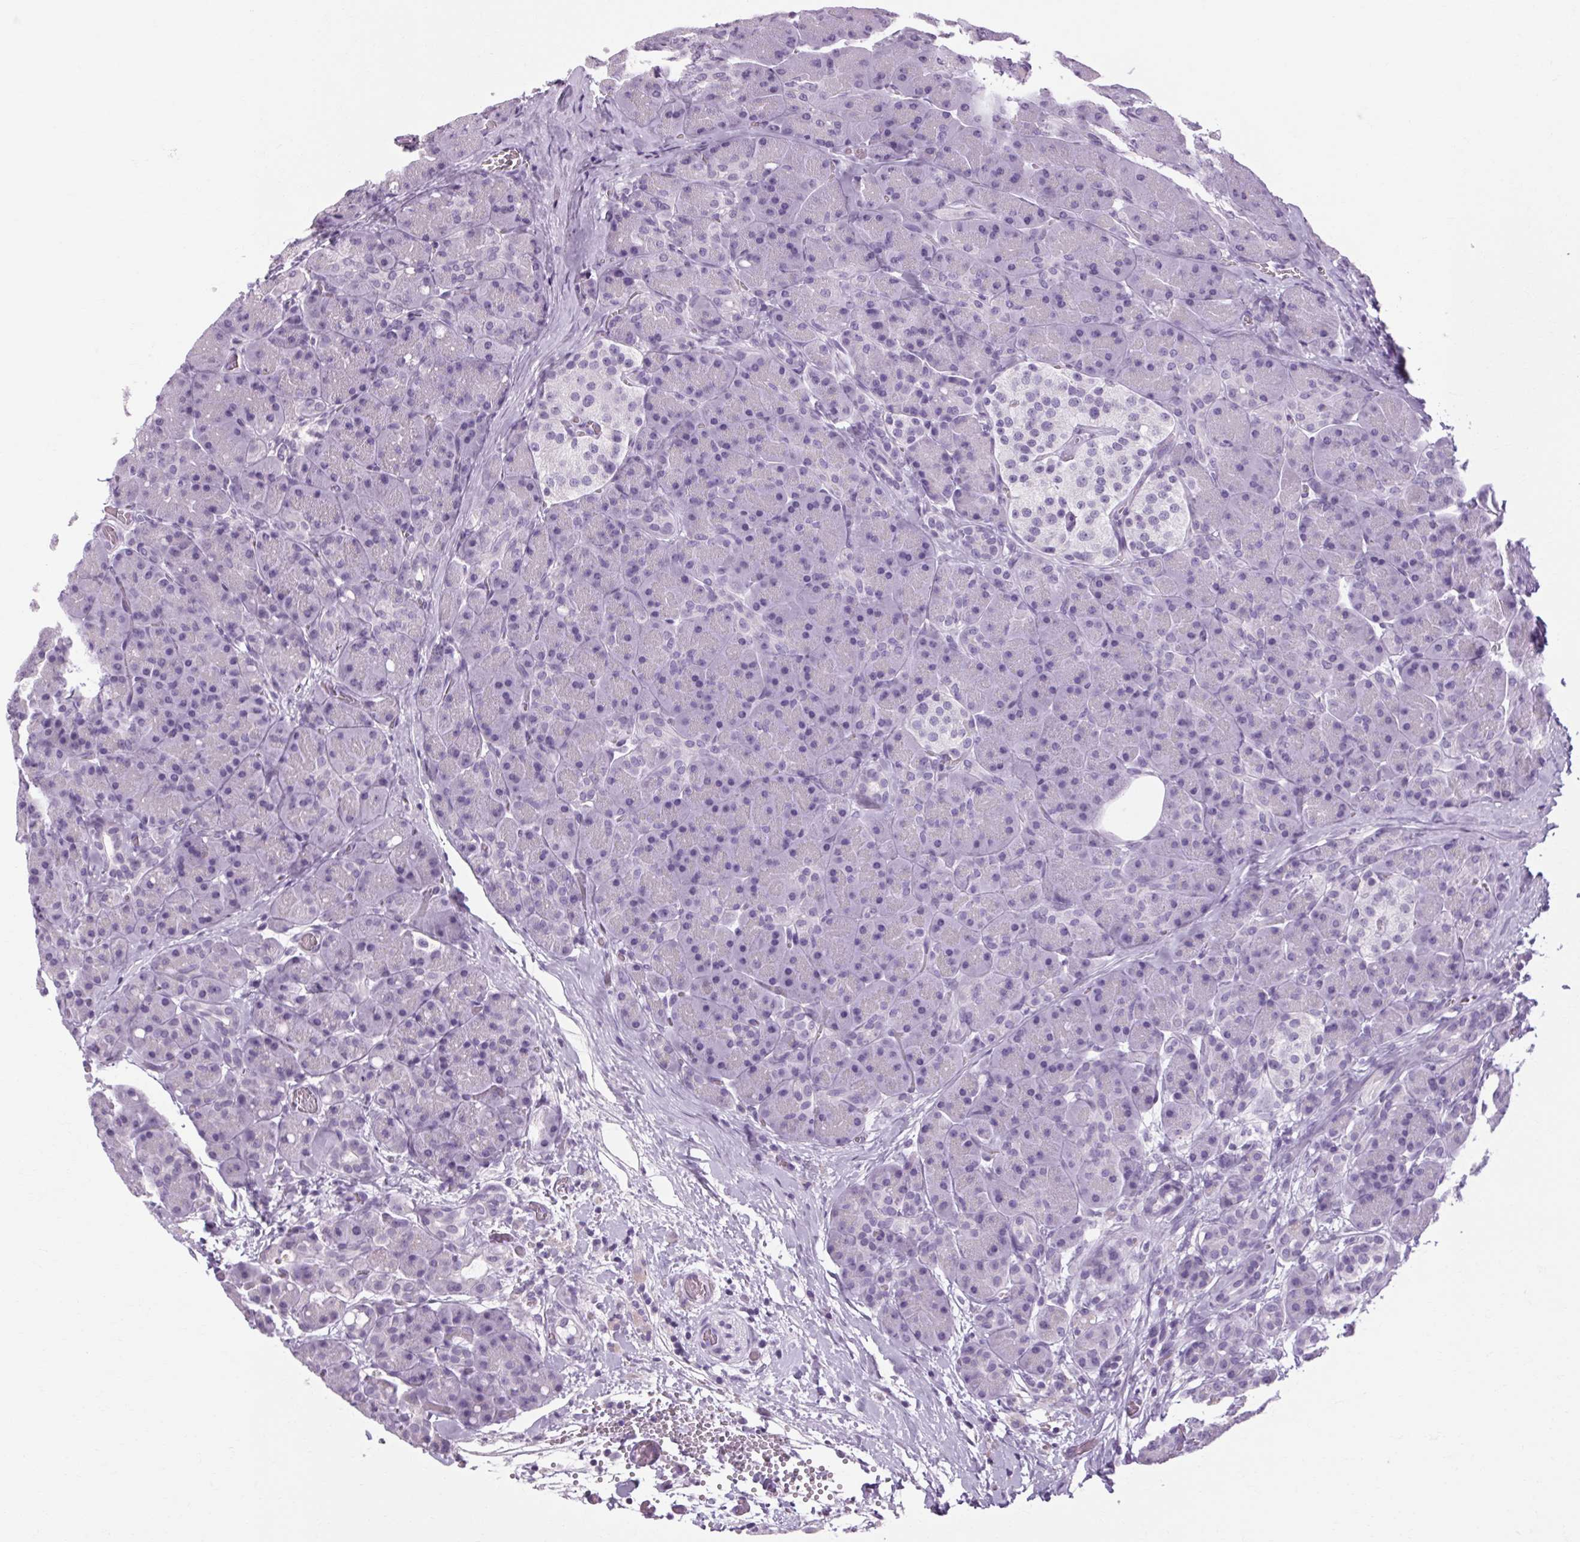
{"staining": {"intensity": "negative", "quantity": "none", "location": "none"}, "tissue": "pancreas", "cell_type": "Exocrine glandular cells", "image_type": "normal", "snomed": [{"axis": "morphology", "description": "Normal tissue, NOS"}, {"axis": "topography", "description": "Pancreas"}], "caption": "Exocrine glandular cells show no significant protein staining in unremarkable pancreas. (DAB IHC visualized using brightfield microscopy, high magnification).", "gene": "POMC", "patient": {"sex": "male", "age": 55}}